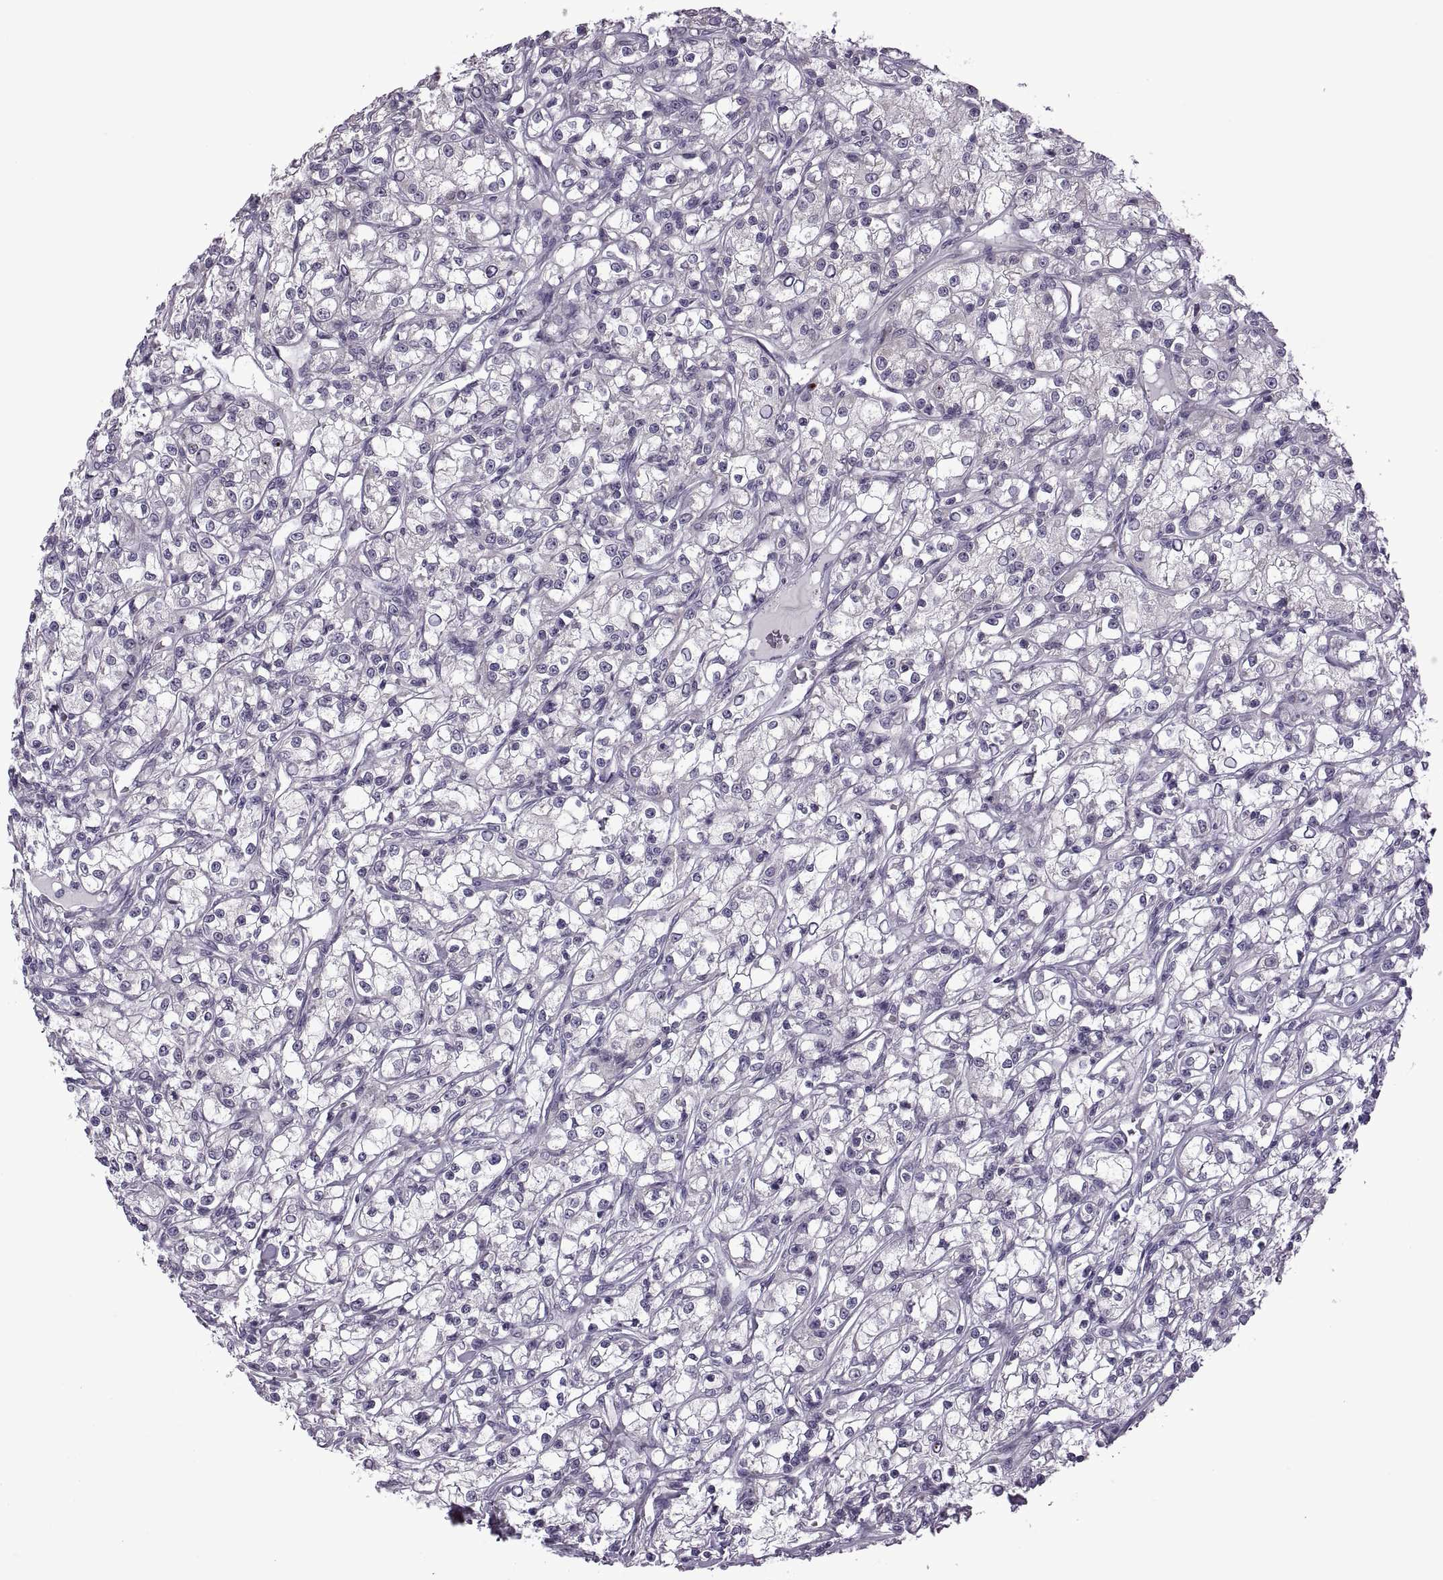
{"staining": {"intensity": "negative", "quantity": "none", "location": "none"}, "tissue": "renal cancer", "cell_type": "Tumor cells", "image_type": "cancer", "snomed": [{"axis": "morphology", "description": "Adenocarcinoma, NOS"}, {"axis": "topography", "description": "Kidney"}], "caption": "The micrograph reveals no staining of tumor cells in renal cancer.", "gene": "RIPK4", "patient": {"sex": "female", "age": 59}}